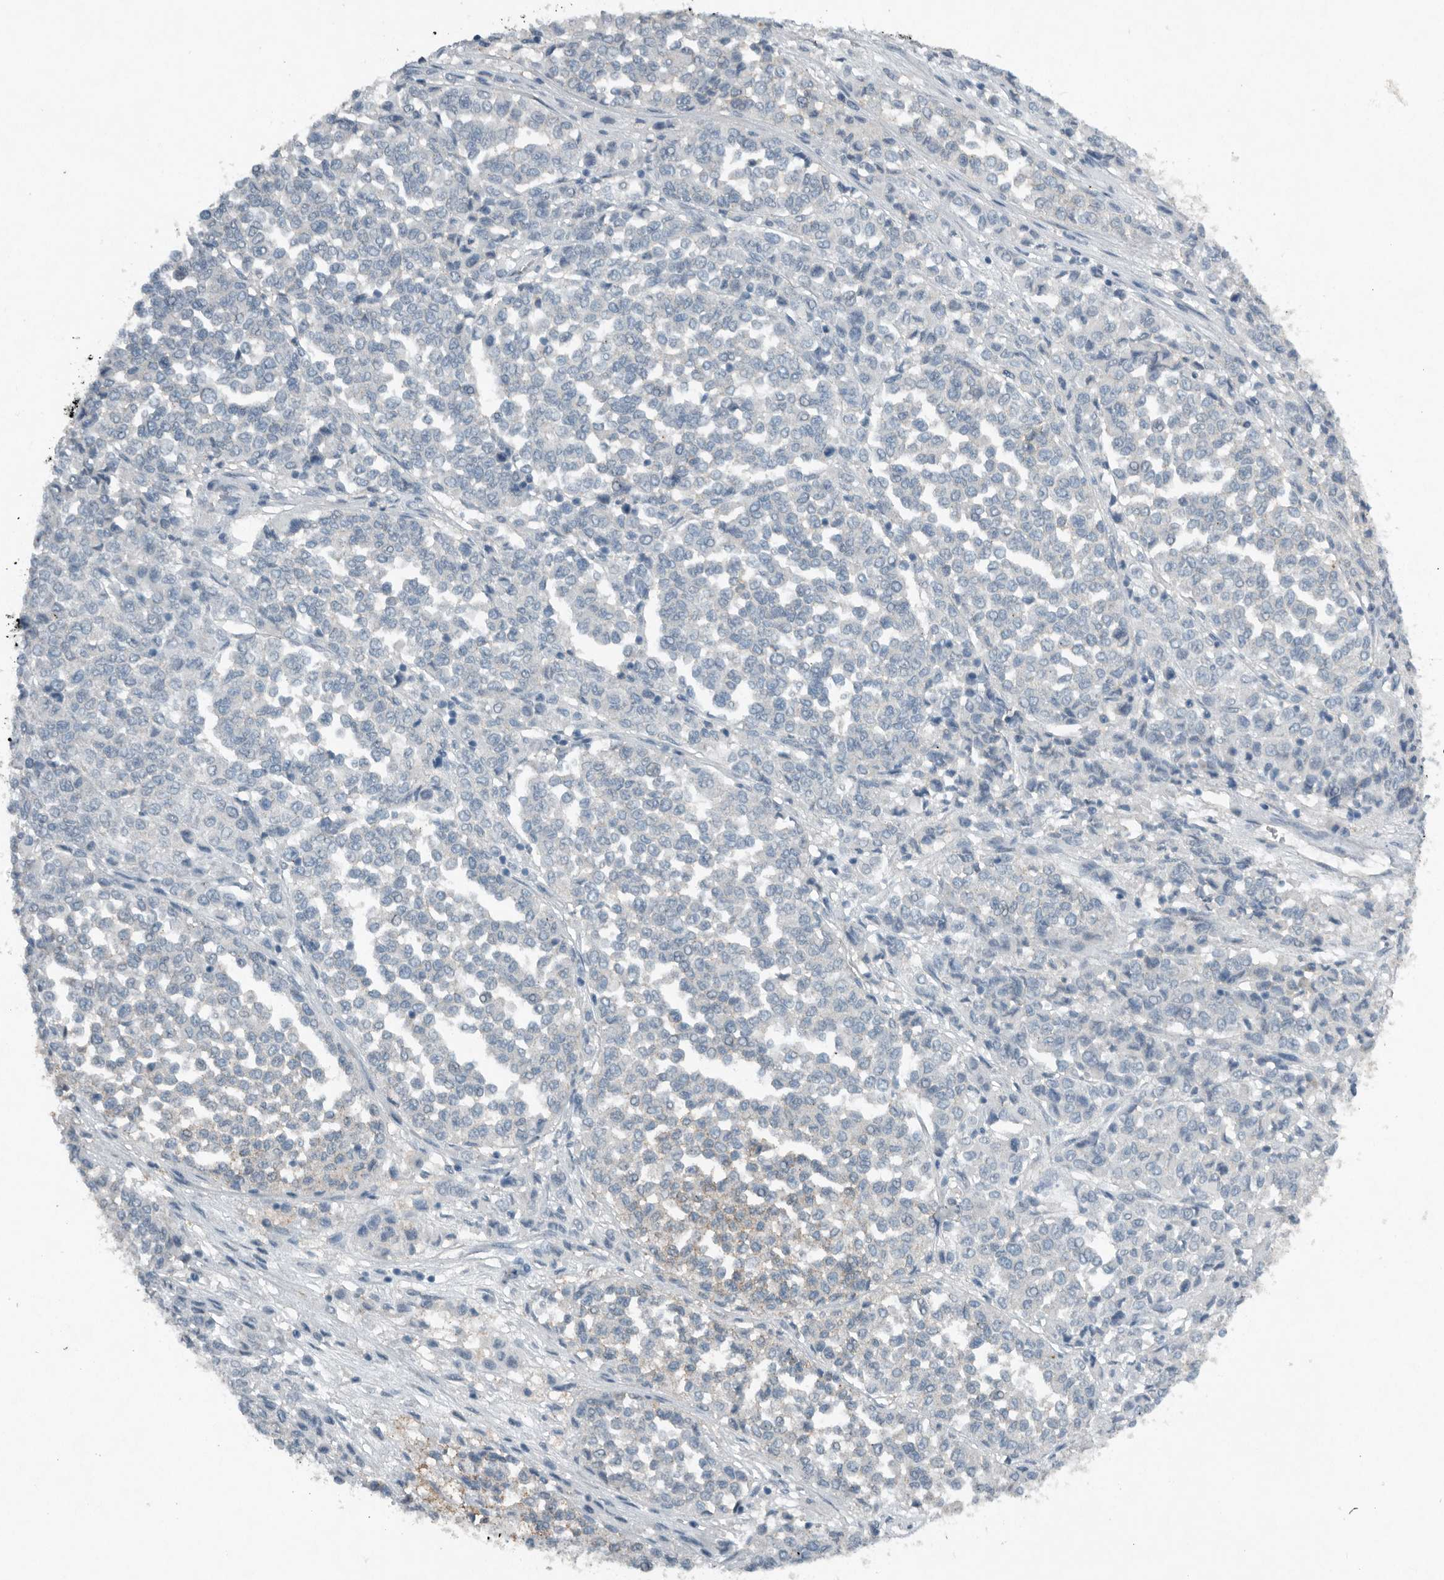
{"staining": {"intensity": "negative", "quantity": "none", "location": "none"}, "tissue": "melanoma", "cell_type": "Tumor cells", "image_type": "cancer", "snomed": [{"axis": "morphology", "description": "Malignant melanoma, Metastatic site"}, {"axis": "topography", "description": "Pancreas"}], "caption": "Tumor cells are negative for brown protein staining in melanoma.", "gene": "IL20", "patient": {"sex": "female", "age": 30}}